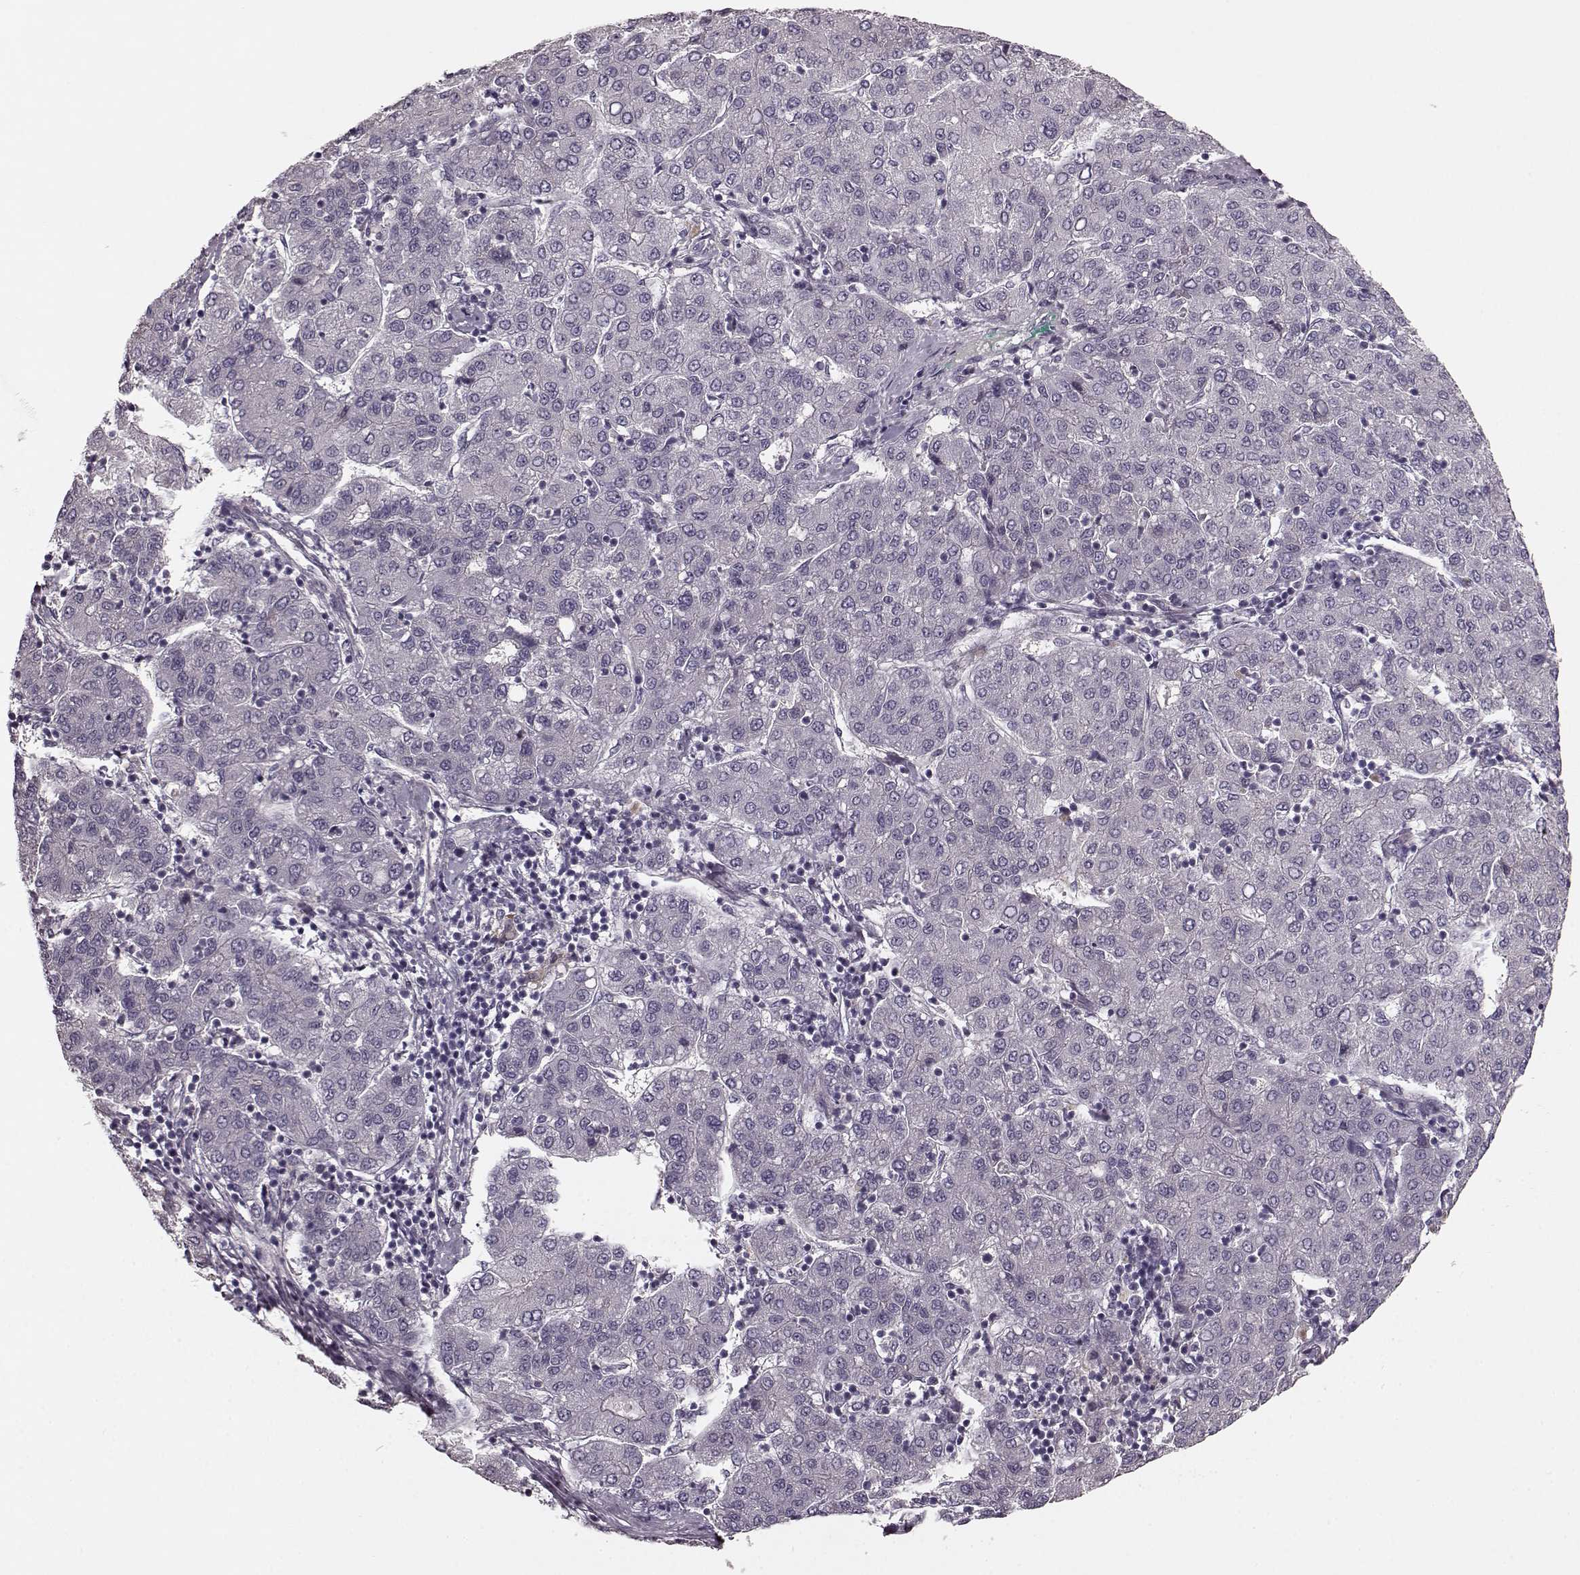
{"staining": {"intensity": "negative", "quantity": "none", "location": "none"}, "tissue": "liver cancer", "cell_type": "Tumor cells", "image_type": "cancer", "snomed": [{"axis": "morphology", "description": "Carcinoma, Hepatocellular, NOS"}, {"axis": "topography", "description": "Liver"}], "caption": "Photomicrograph shows no significant protein expression in tumor cells of liver hepatocellular carcinoma. (DAB (3,3'-diaminobenzidine) immunohistochemistry (IHC), high magnification).", "gene": "MTR", "patient": {"sex": "male", "age": 65}}